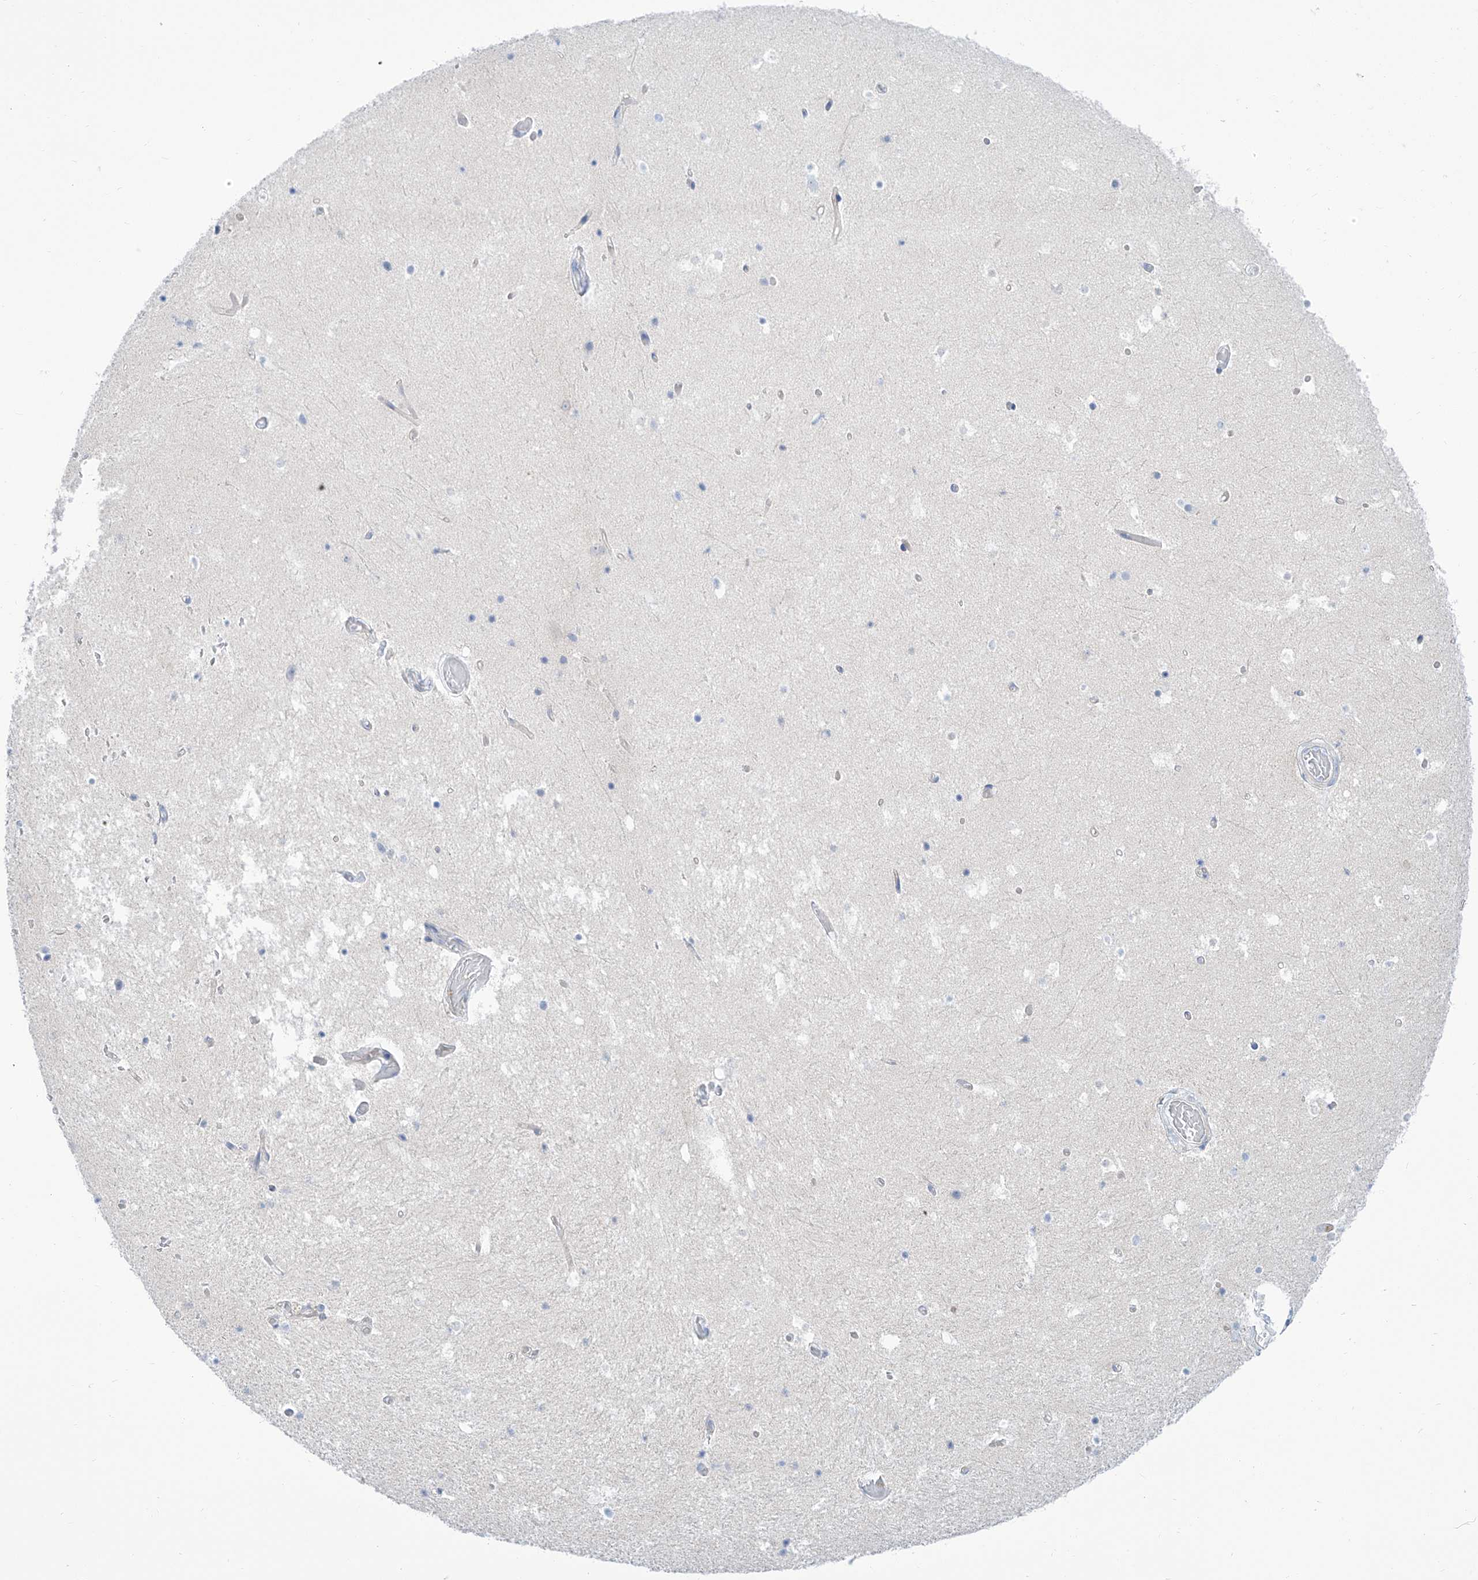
{"staining": {"intensity": "negative", "quantity": "none", "location": "none"}, "tissue": "hippocampus", "cell_type": "Glial cells", "image_type": "normal", "snomed": [{"axis": "morphology", "description": "Normal tissue, NOS"}, {"axis": "topography", "description": "Hippocampus"}], "caption": "High power microscopy image of an immunohistochemistry histopathology image of unremarkable hippocampus, revealing no significant expression in glial cells. (DAB (3,3'-diaminobenzidine) immunohistochemistry (IHC) visualized using brightfield microscopy, high magnification).", "gene": "TMEM209", "patient": {"sex": "female", "age": 52}}